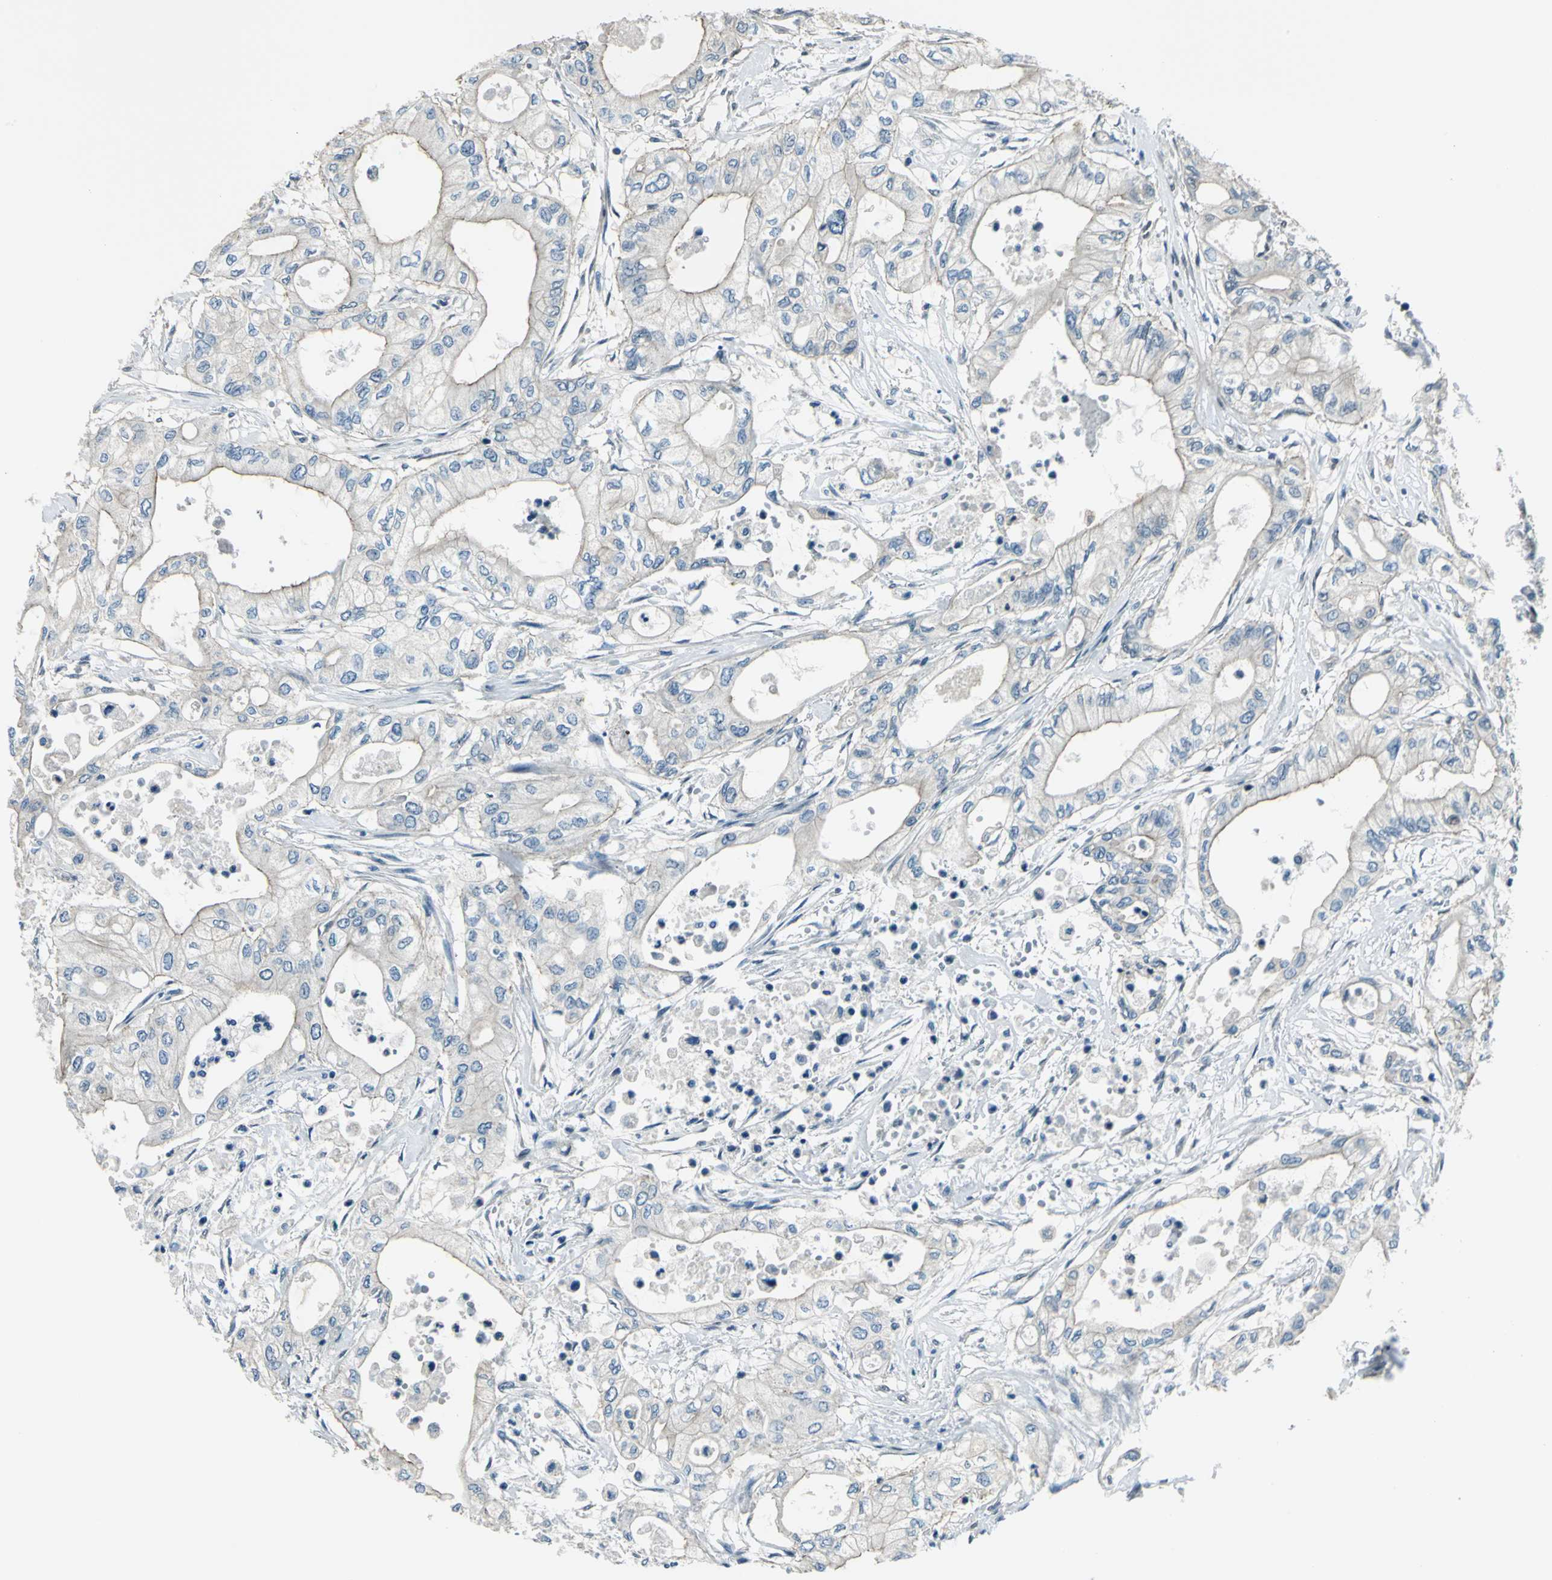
{"staining": {"intensity": "weak", "quantity": "25%-75%", "location": "cytoplasmic/membranous"}, "tissue": "pancreatic cancer", "cell_type": "Tumor cells", "image_type": "cancer", "snomed": [{"axis": "morphology", "description": "Adenocarcinoma, NOS"}, {"axis": "topography", "description": "Pancreas"}], "caption": "The micrograph shows staining of pancreatic cancer (adenocarcinoma), revealing weak cytoplasmic/membranous protein staining (brown color) within tumor cells.", "gene": "NFIA", "patient": {"sex": "male", "age": 79}}